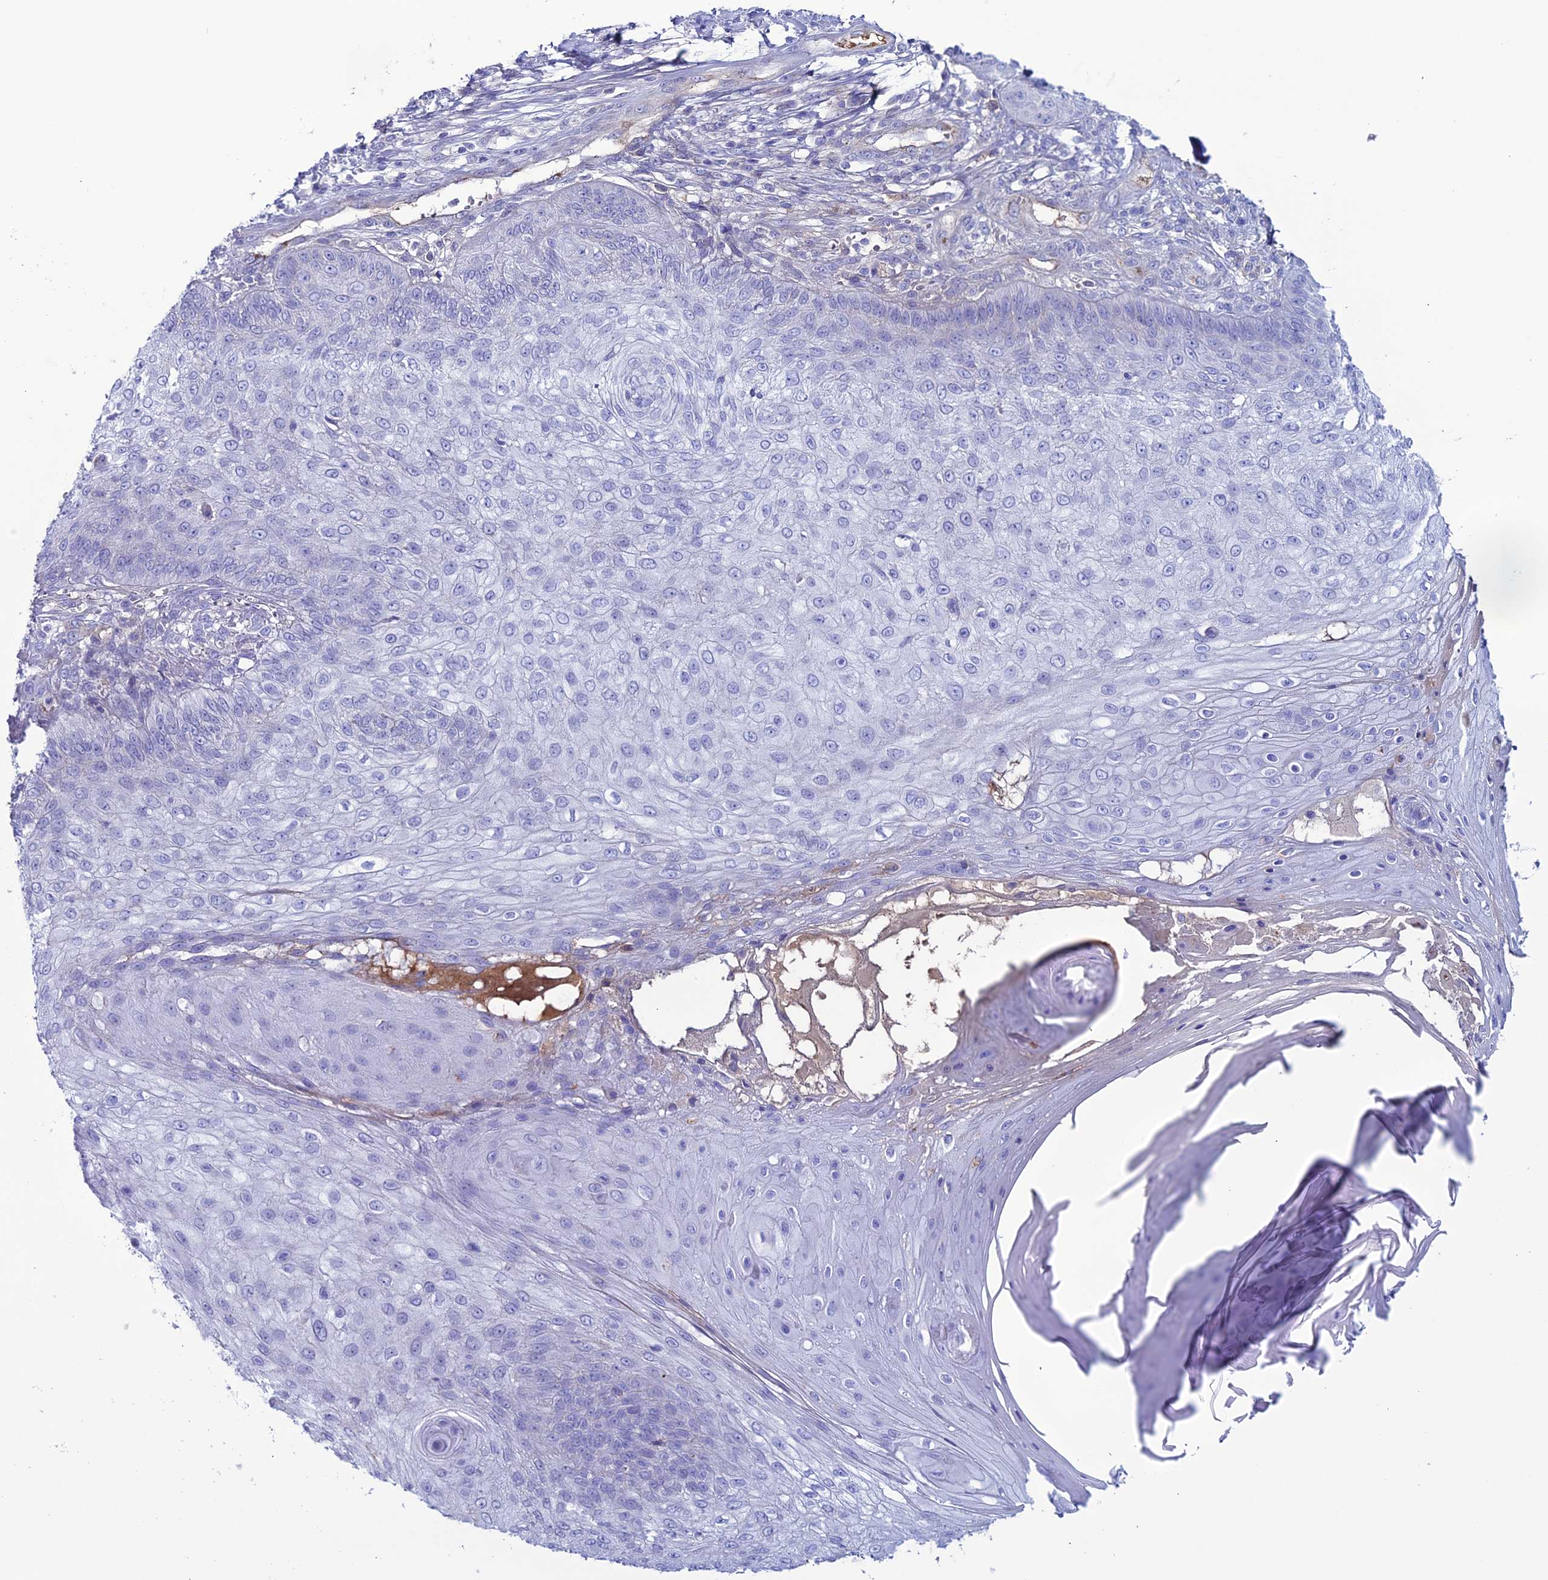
{"staining": {"intensity": "negative", "quantity": "none", "location": "none"}, "tissue": "skin cancer", "cell_type": "Tumor cells", "image_type": "cancer", "snomed": [{"axis": "morphology", "description": "Squamous cell carcinoma, NOS"}, {"axis": "topography", "description": "Skin"}], "caption": "DAB (3,3'-diaminobenzidine) immunohistochemical staining of squamous cell carcinoma (skin) shows no significant positivity in tumor cells.", "gene": "CDC42EP5", "patient": {"sex": "male", "age": 70}}